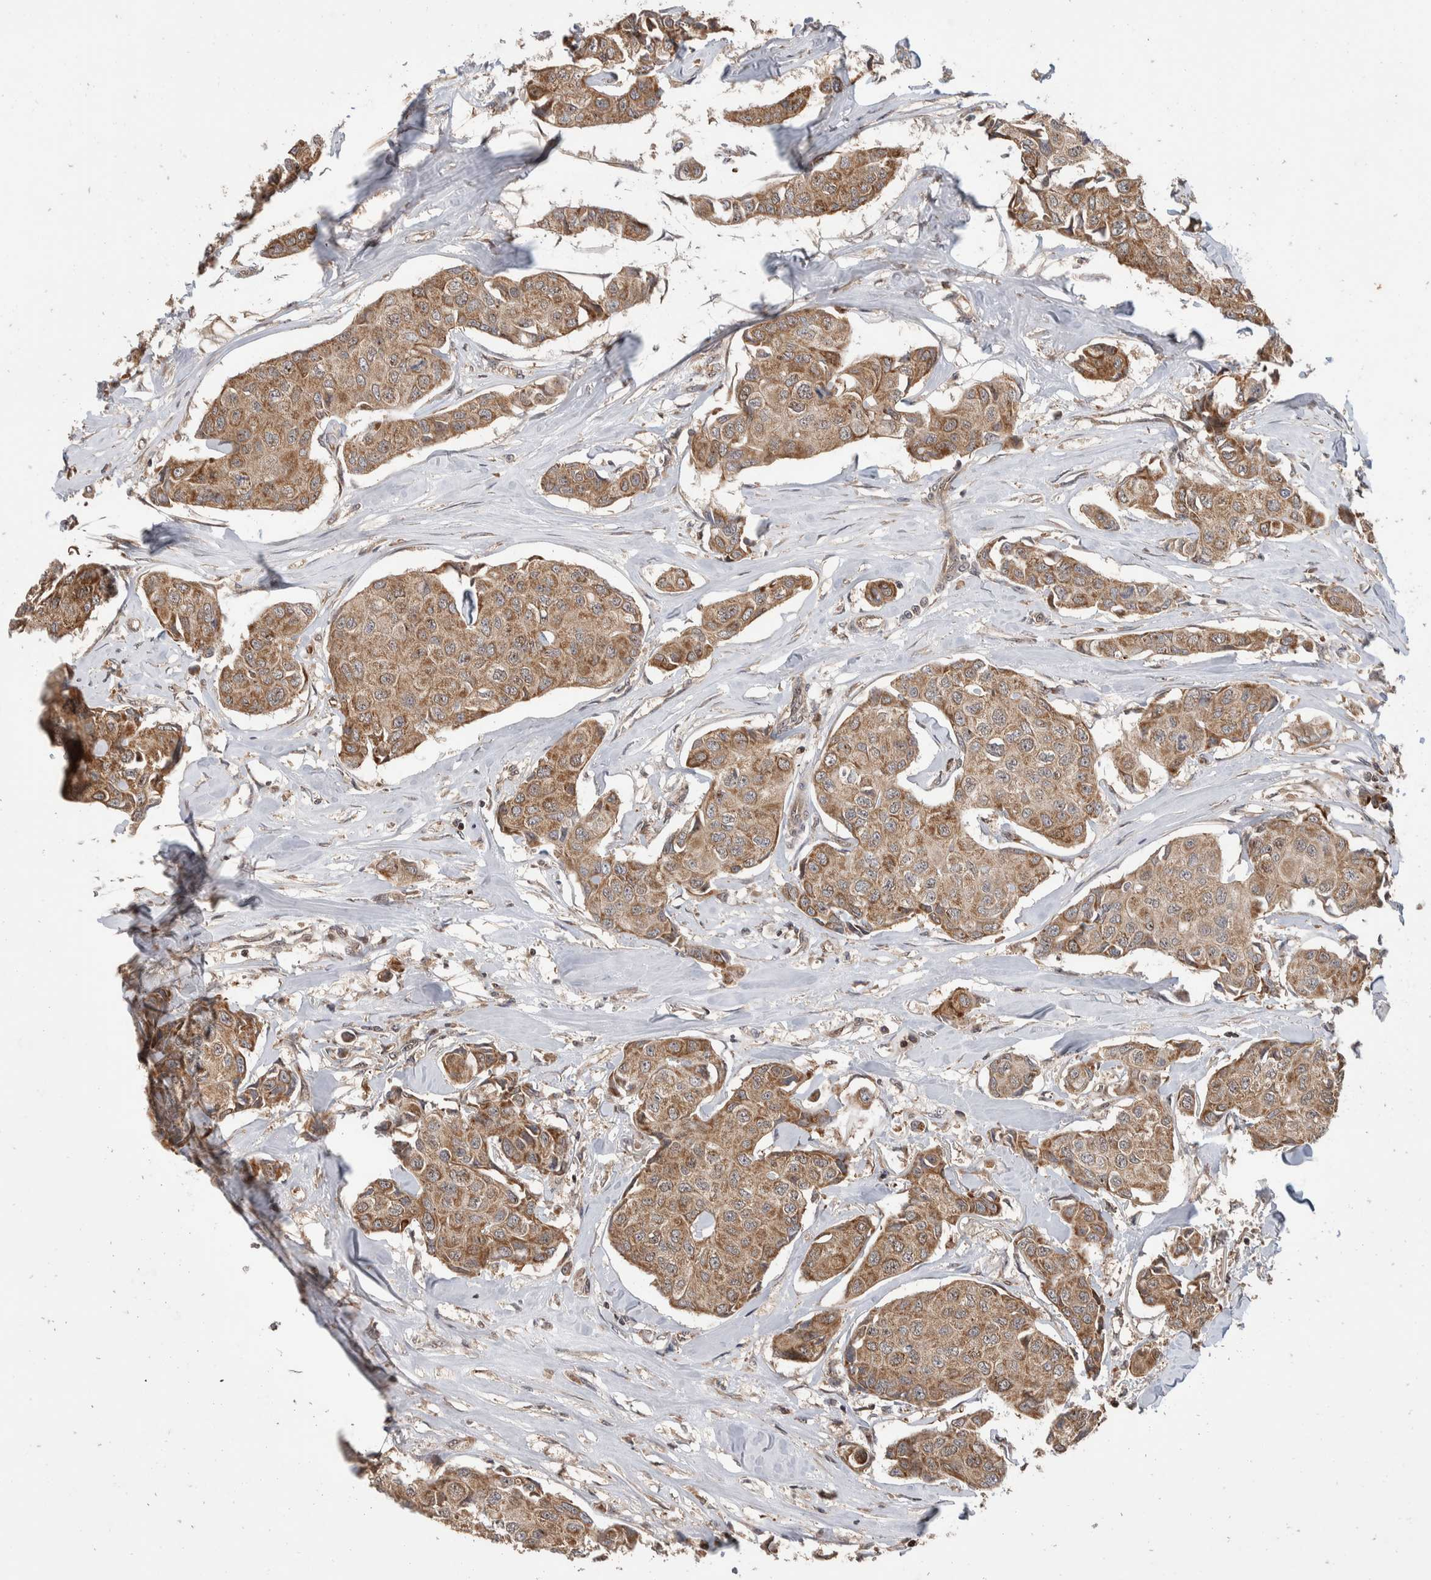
{"staining": {"intensity": "moderate", "quantity": ">75%", "location": "cytoplasmic/membranous"}, "tissue": "breast cancer", "cell_type": "Tumor cells", "image_type": "cancer", "snomed": [{"axis": "morphology", "description": "Duct carcinoma"}, {"axis": "topography", "description": "Breast"}], "caption": "Human breast cancer stained for a protein (brown) shows moderate cytoplasmic/membranous positive staining in approximately >75% of tumor cells.", "gene": "ABHD11", "patient": {"sex": "female", "age": 80}}